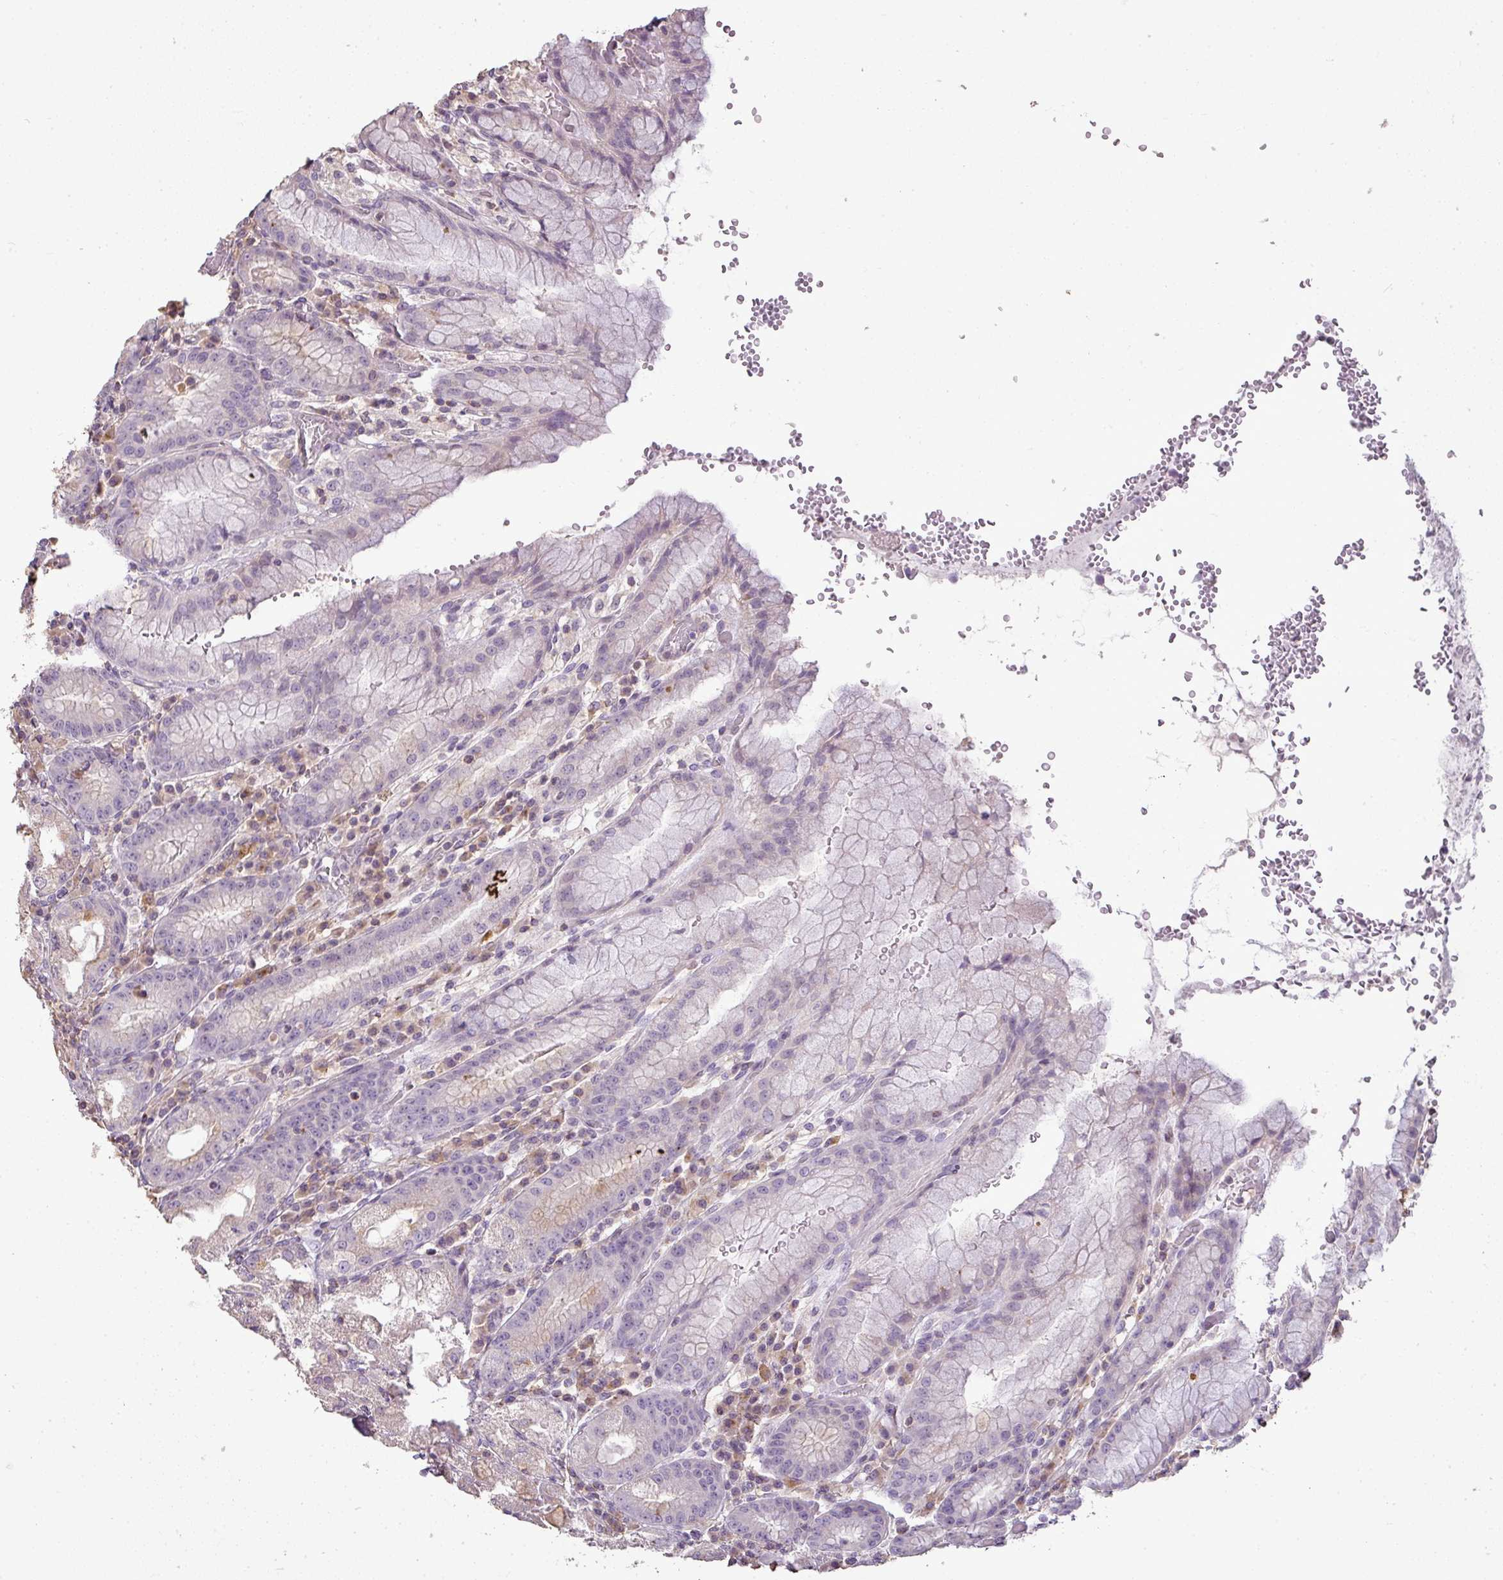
{"staining": {"intensity": "strong", "quantity": "<25%", "location": "cytoplasmic/membranous"}, "tissue": "stomach", "cell_type": "Glandular cells", "image_type": "normal", "snomed": [{"axis": "morphology", "description": "Normal tissue, NOS"}, {"axis": "topography", "description": "Stomach, upper"}], "caption": "This is a micrograph of immunohistochemistry staining of unremarkable stomach, which shows strong positivity in the cytoplasmic/membranous of glandular cells.", "gene": "LY9", "patient": {"sex": "male", "age": 52}}